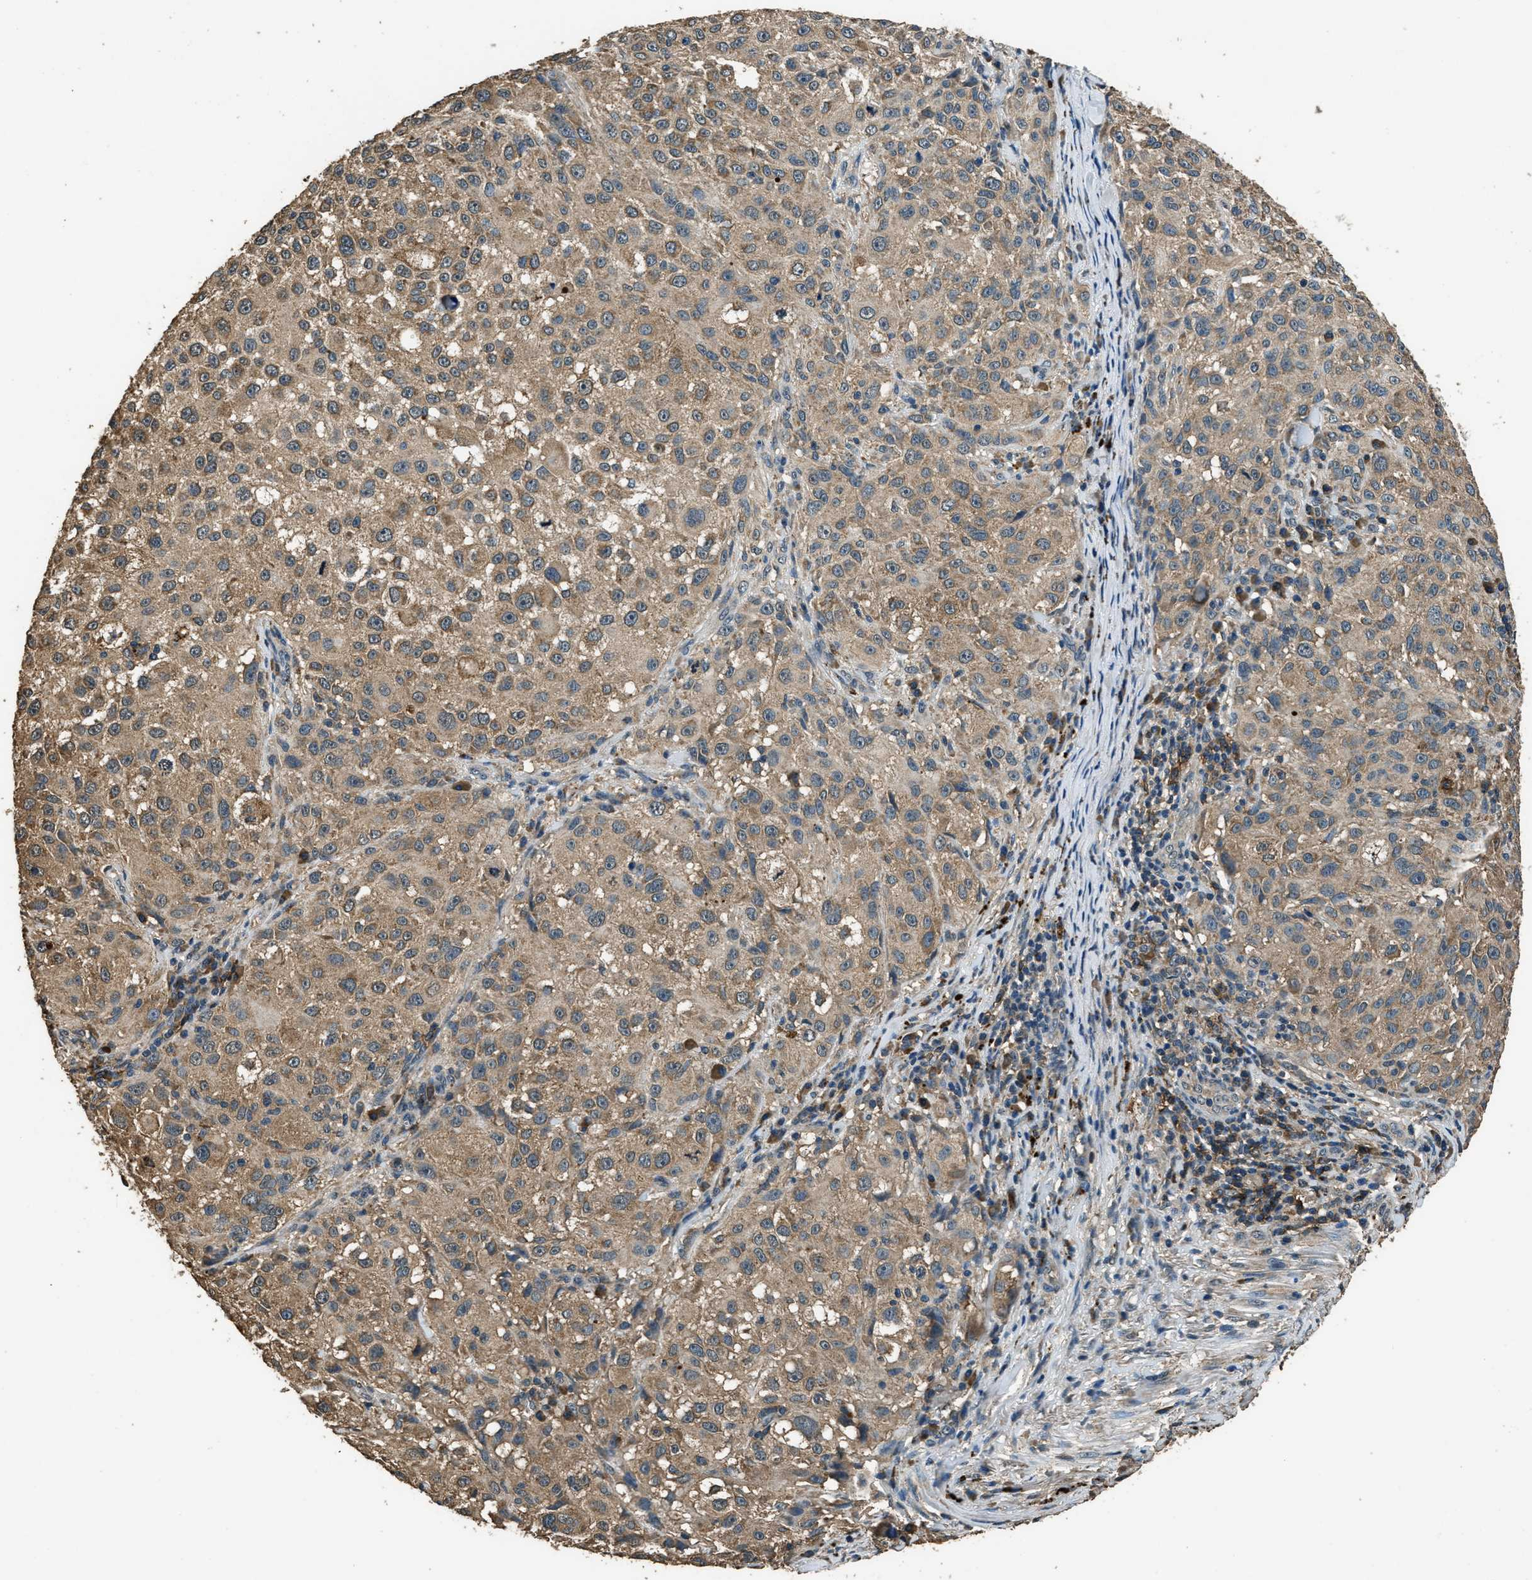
{"staining": {"intensity": "weak", "quantity": ">75%", "location": "cytoplasmic/membranous"}, "tissue": "melanoma", "cell_type": "Tumor cells", "image_type": "cancer", "snomed": [{"axis": "morphology", "description": "Necrosis, NOS"}, {"axis": "morphology", "description": "Malignant melanoma, NOS"}, {"axis": "topography", "description": "Skin"}], "caption": "The micrograph exhibits staining of melanoma, revealing weak cytoplasmic/membranous protein positivity (brown color) within tumor cells. (Brightfield microscopy of DAB IHC at high magnification).", "gene": "SALL3", "patient": {"sex": "female", "age": 87}}